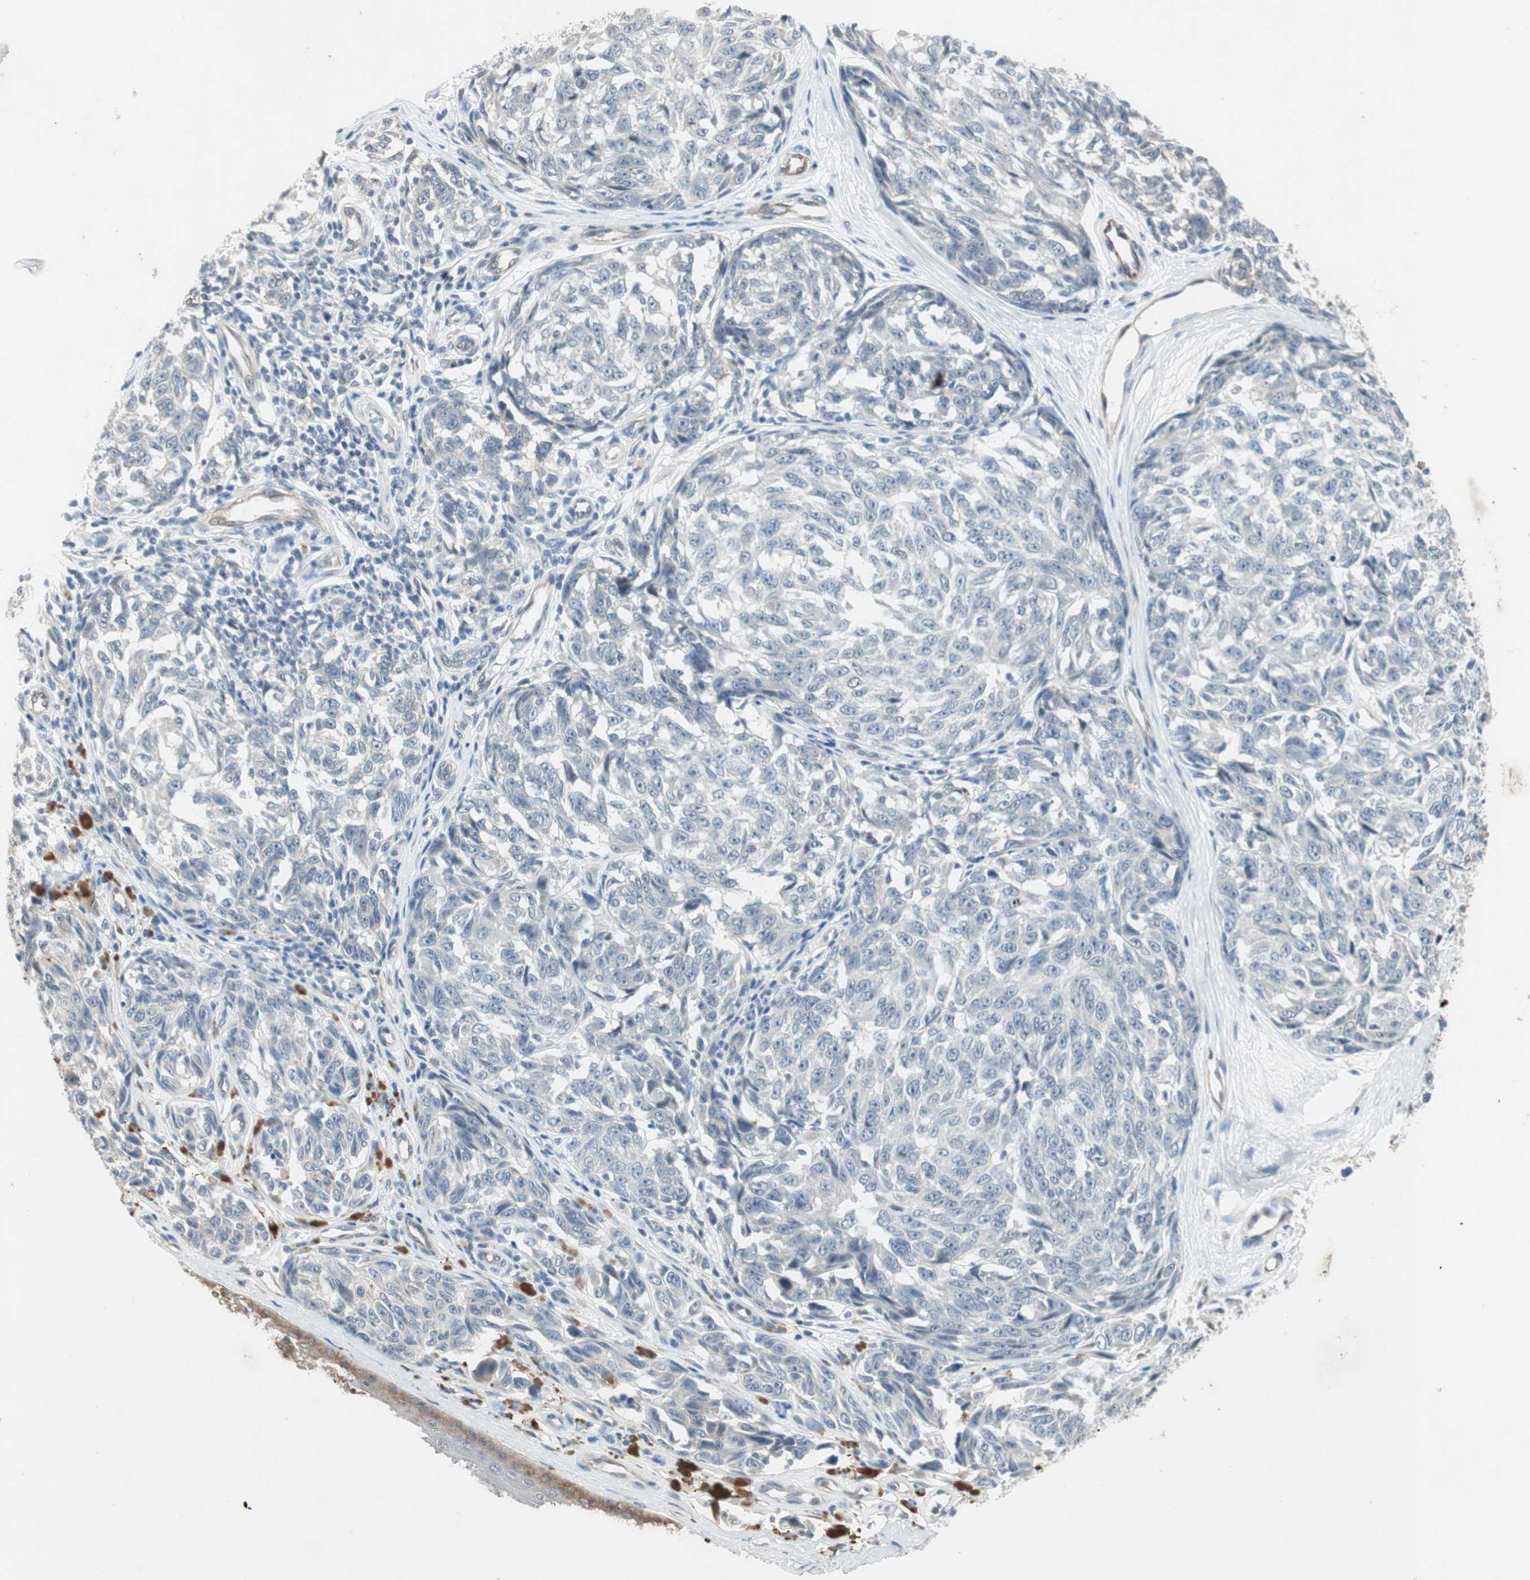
{"staining": {"intensity": "negative", "quantity": "none", "location": "none"}, "tissue": "melanoma", "cell_type": "Tumor cells", "image_type": "cancer", "snomed": [{"axis": "morphology", "description": "Malignant melanoma, NOS"}, {"axis": "topography", "description": "Skin"}], "caption": "Melanoma was stained to show a protein in brown. There is no significant positivity in tumor cells.", "gene": "ITGB4", "patient": {"sex": "female", "age": 64}}